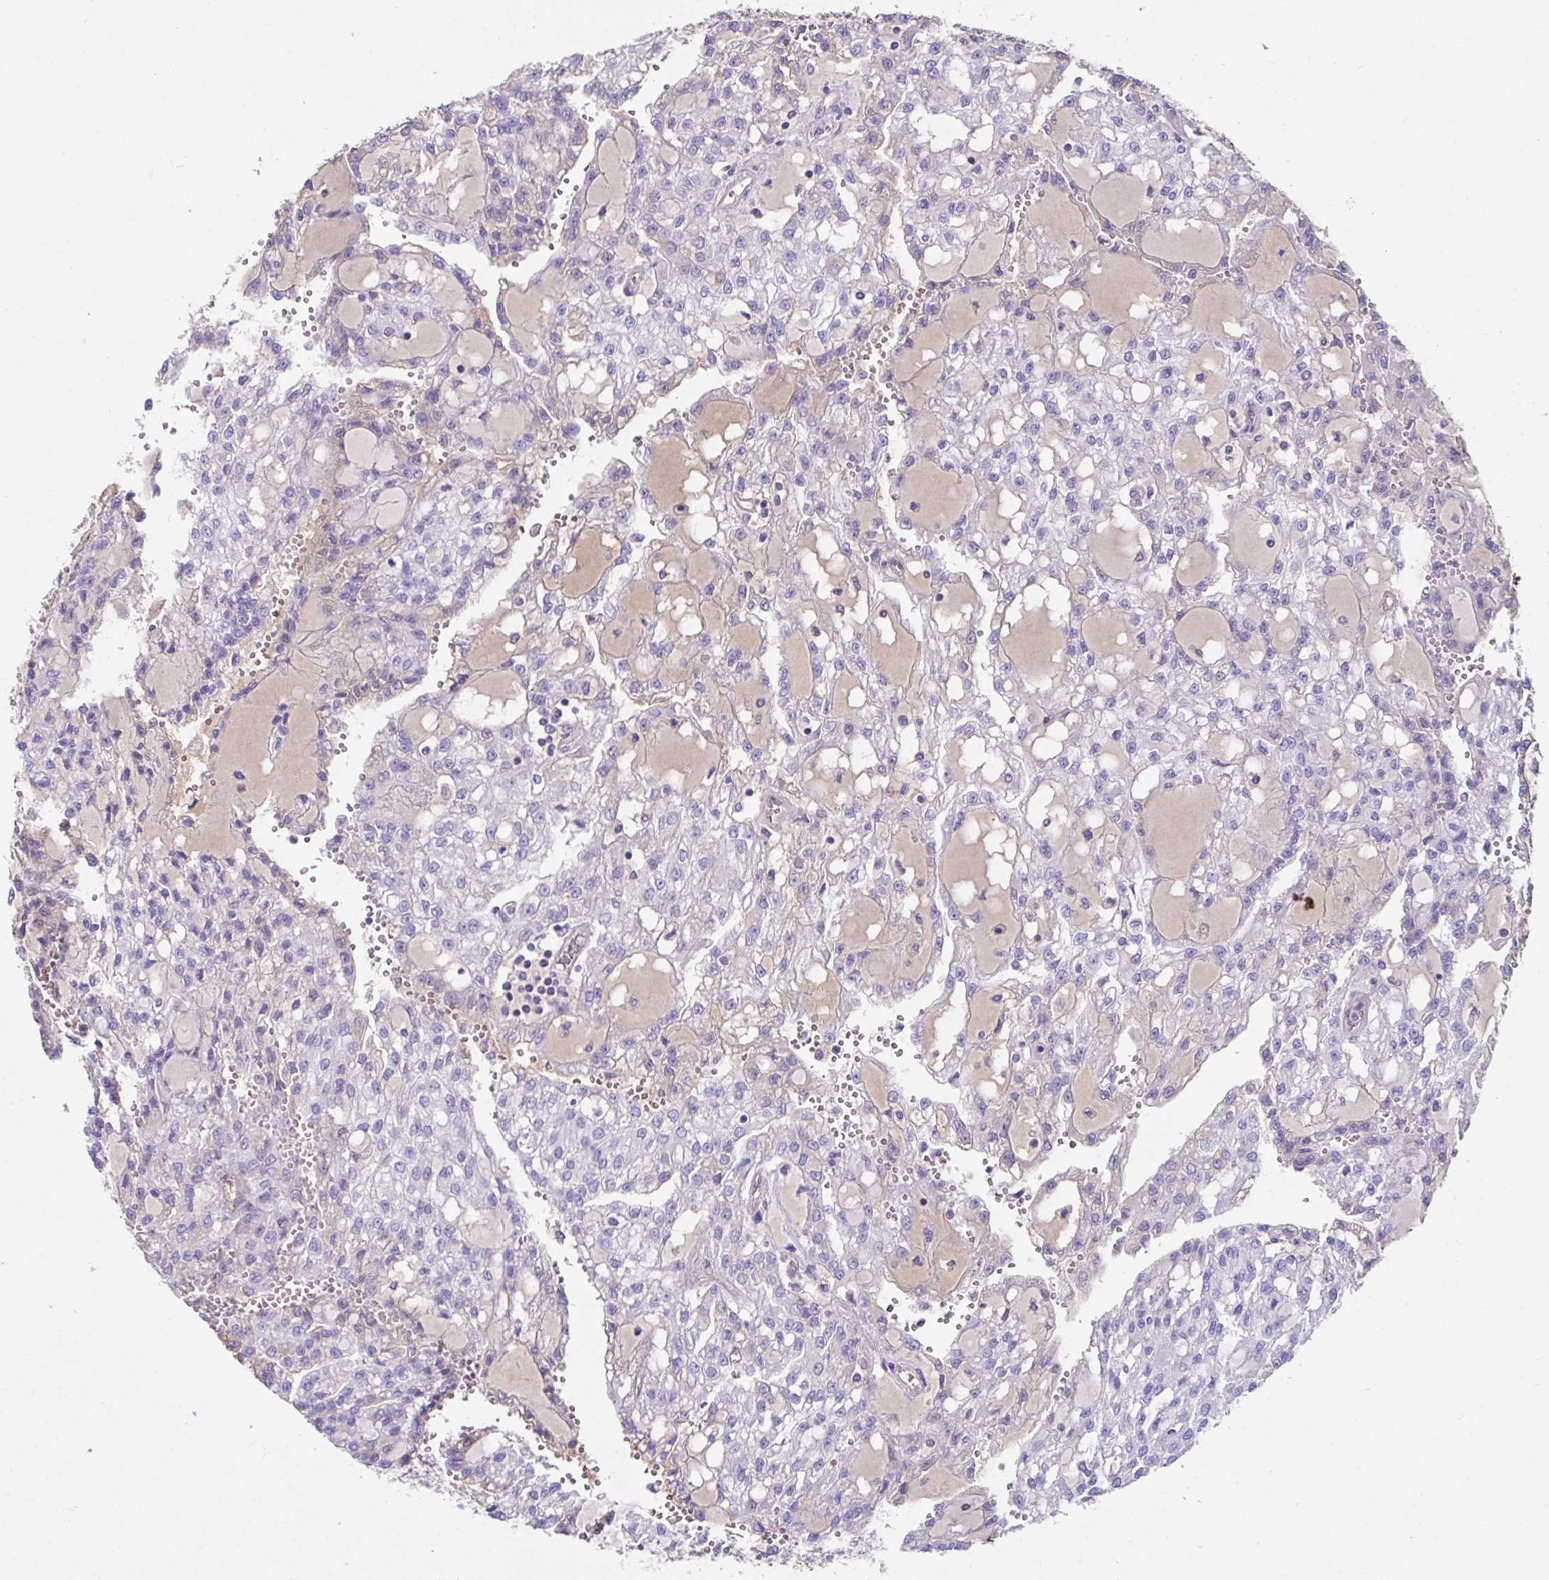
{"staining": {"intensity": "negative", "quantity": "none", "location": "none"}, "tissue": "renal cancer", "cell_type": "Tumor cells", "image_type": "cancer", "snomed": [{"axis": "morphology", "description": "Adenocarcinoma, NOS"}, {"axis": "topography", "description": "Kidney"}], "caption": "The histopathology image demonstrates no staining of tumor cells in adenocarcinoma (renal).", "gene": "ZNF813", "patient": {"sex": "male", "age": 63}}